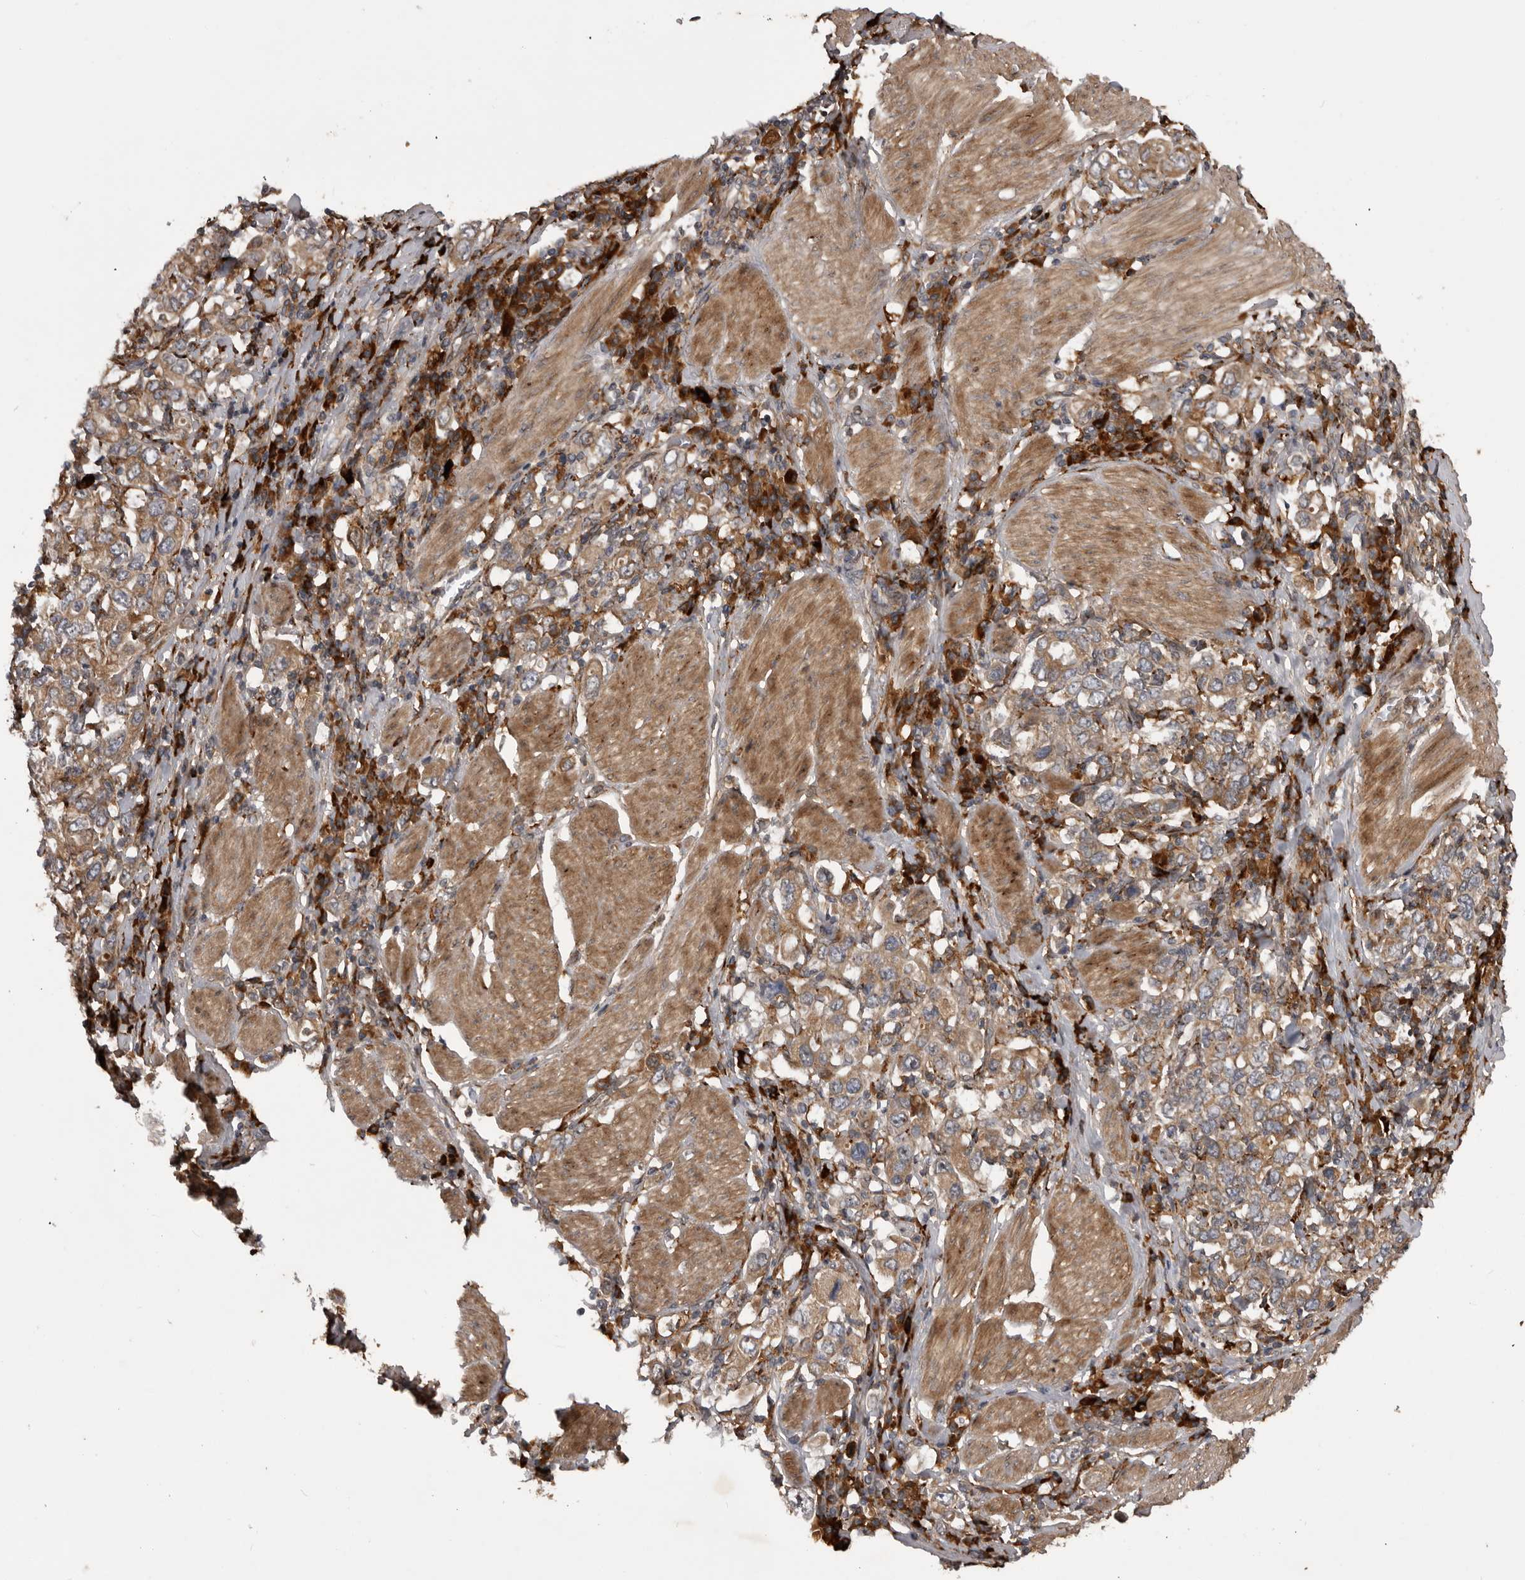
{"staining": {"intensity": "moderate", "quantity": ">75%", "location": "cytoplasmic/membranous"}, "tissue": "stomach cancer", "cell_type": "Tumor cells", "image_type": "cancer", "snomed": [{"axis": "morphology", "description": "Adenocarcinoma, NOS"}, {"axis": "topography", "description": "Stomach, upper"}], "caption": "Stomach cancer (adenocarcinoma) was stained to show a protein in brown. There is medium levels of moderate cytoplasmic/membranous positivity in approximately >75% of tumor cells.", "gene": "RAB3GAP2", "patient": {"sex": "male", "age": 62}}